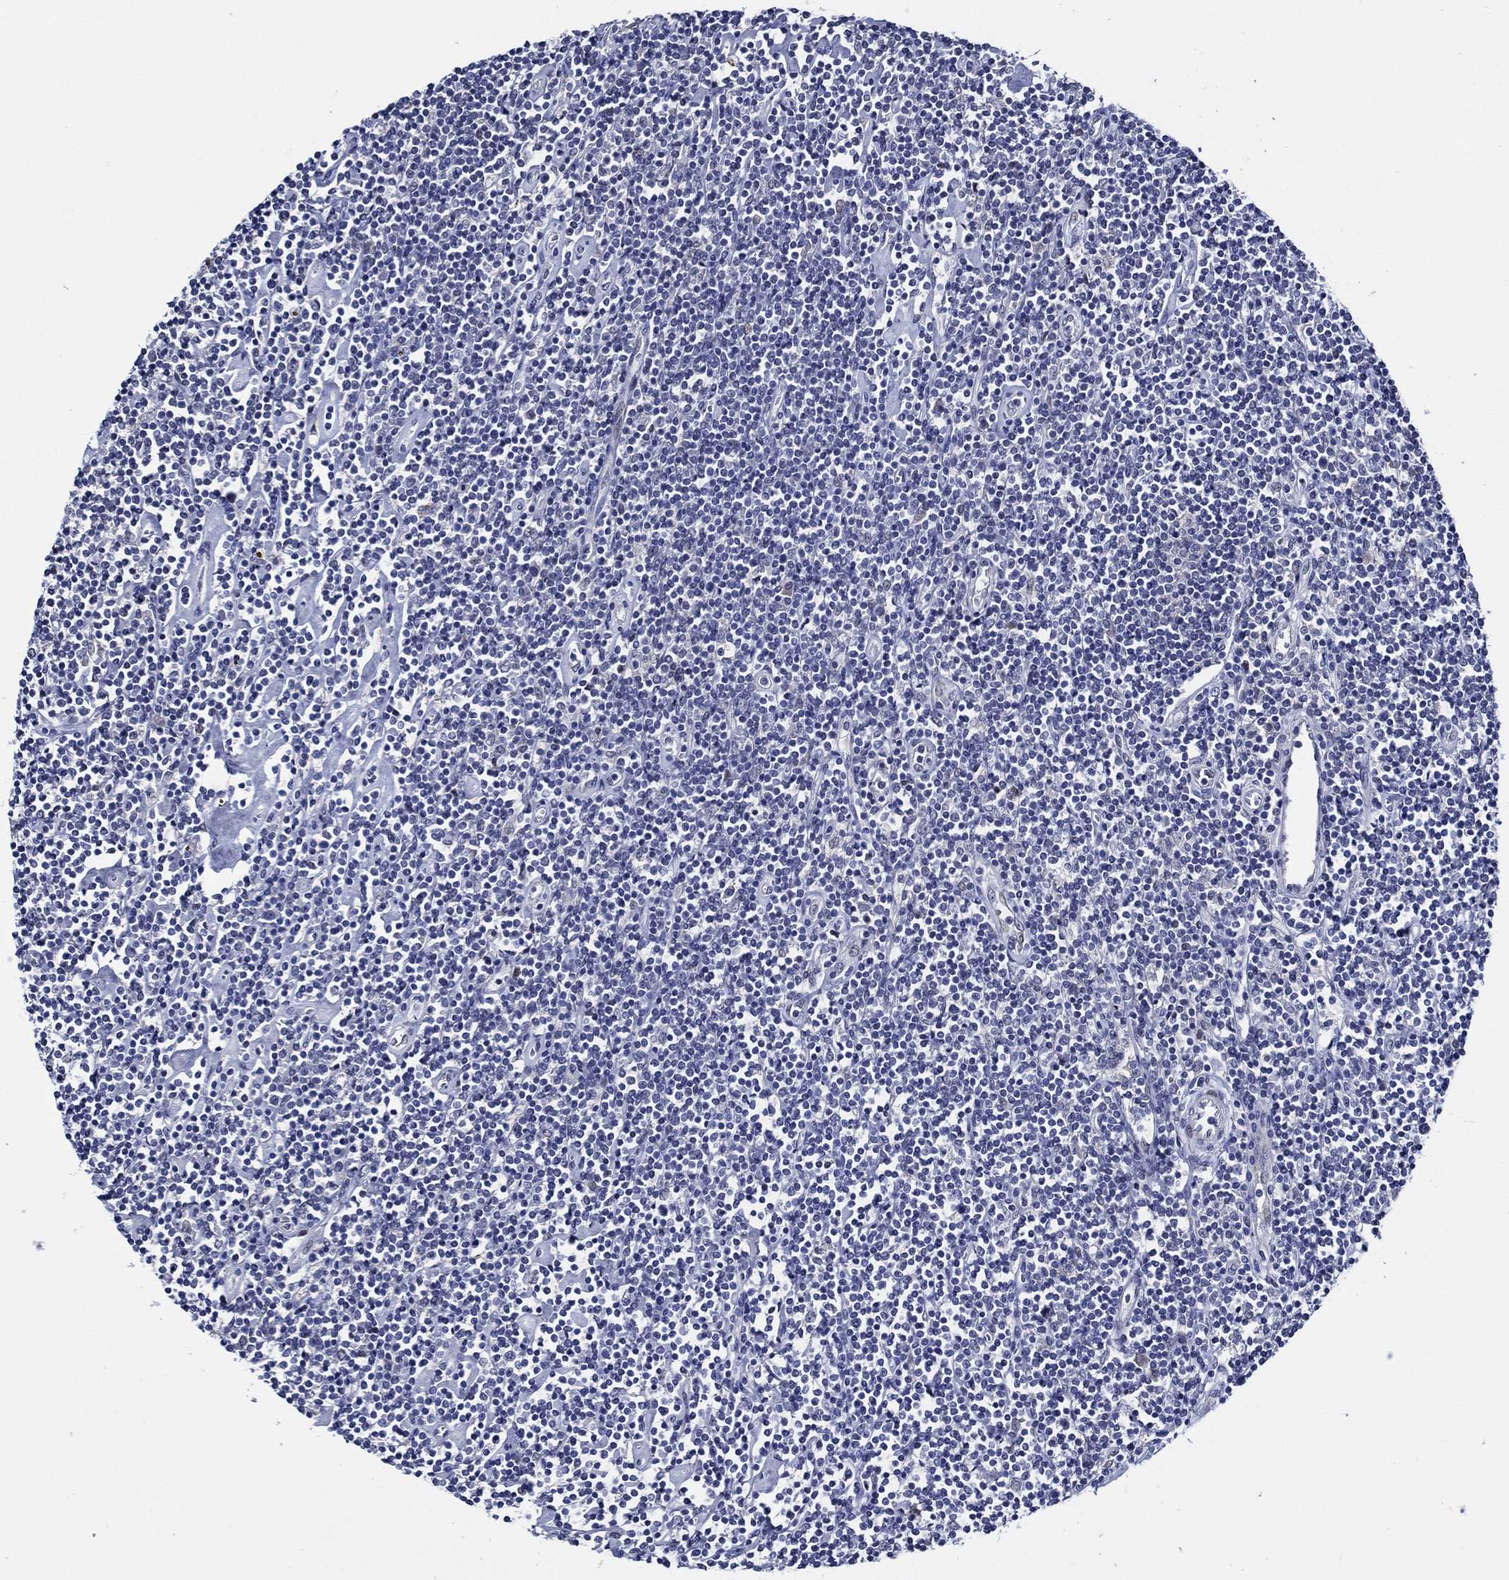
{"staining": {"intensity": "negative", "quantity": "none", "location": "none"}, "tissue": "lymphoma", "cell_type": "Tumor cells", "image_type": "cancer", "snomed": [{"axis": "morphology", "description": "Hodgkin's disease, NOS"}, {"axis": "topography", "description": "Lymph node"}], "caption": "This is a histopathology image of immunohistochemistry staining of Hodgkin's disease, which shows no expression in tumor cells. The staining was performed using DAB (3,3'-diaminobenzidine) to visualize the protein expression in brown, while the nuclei were stained in blue with hematoxylin (Magnification: 20x).", "gene": "C8orf48", "patient": {"sex": "male", "age": 40}}